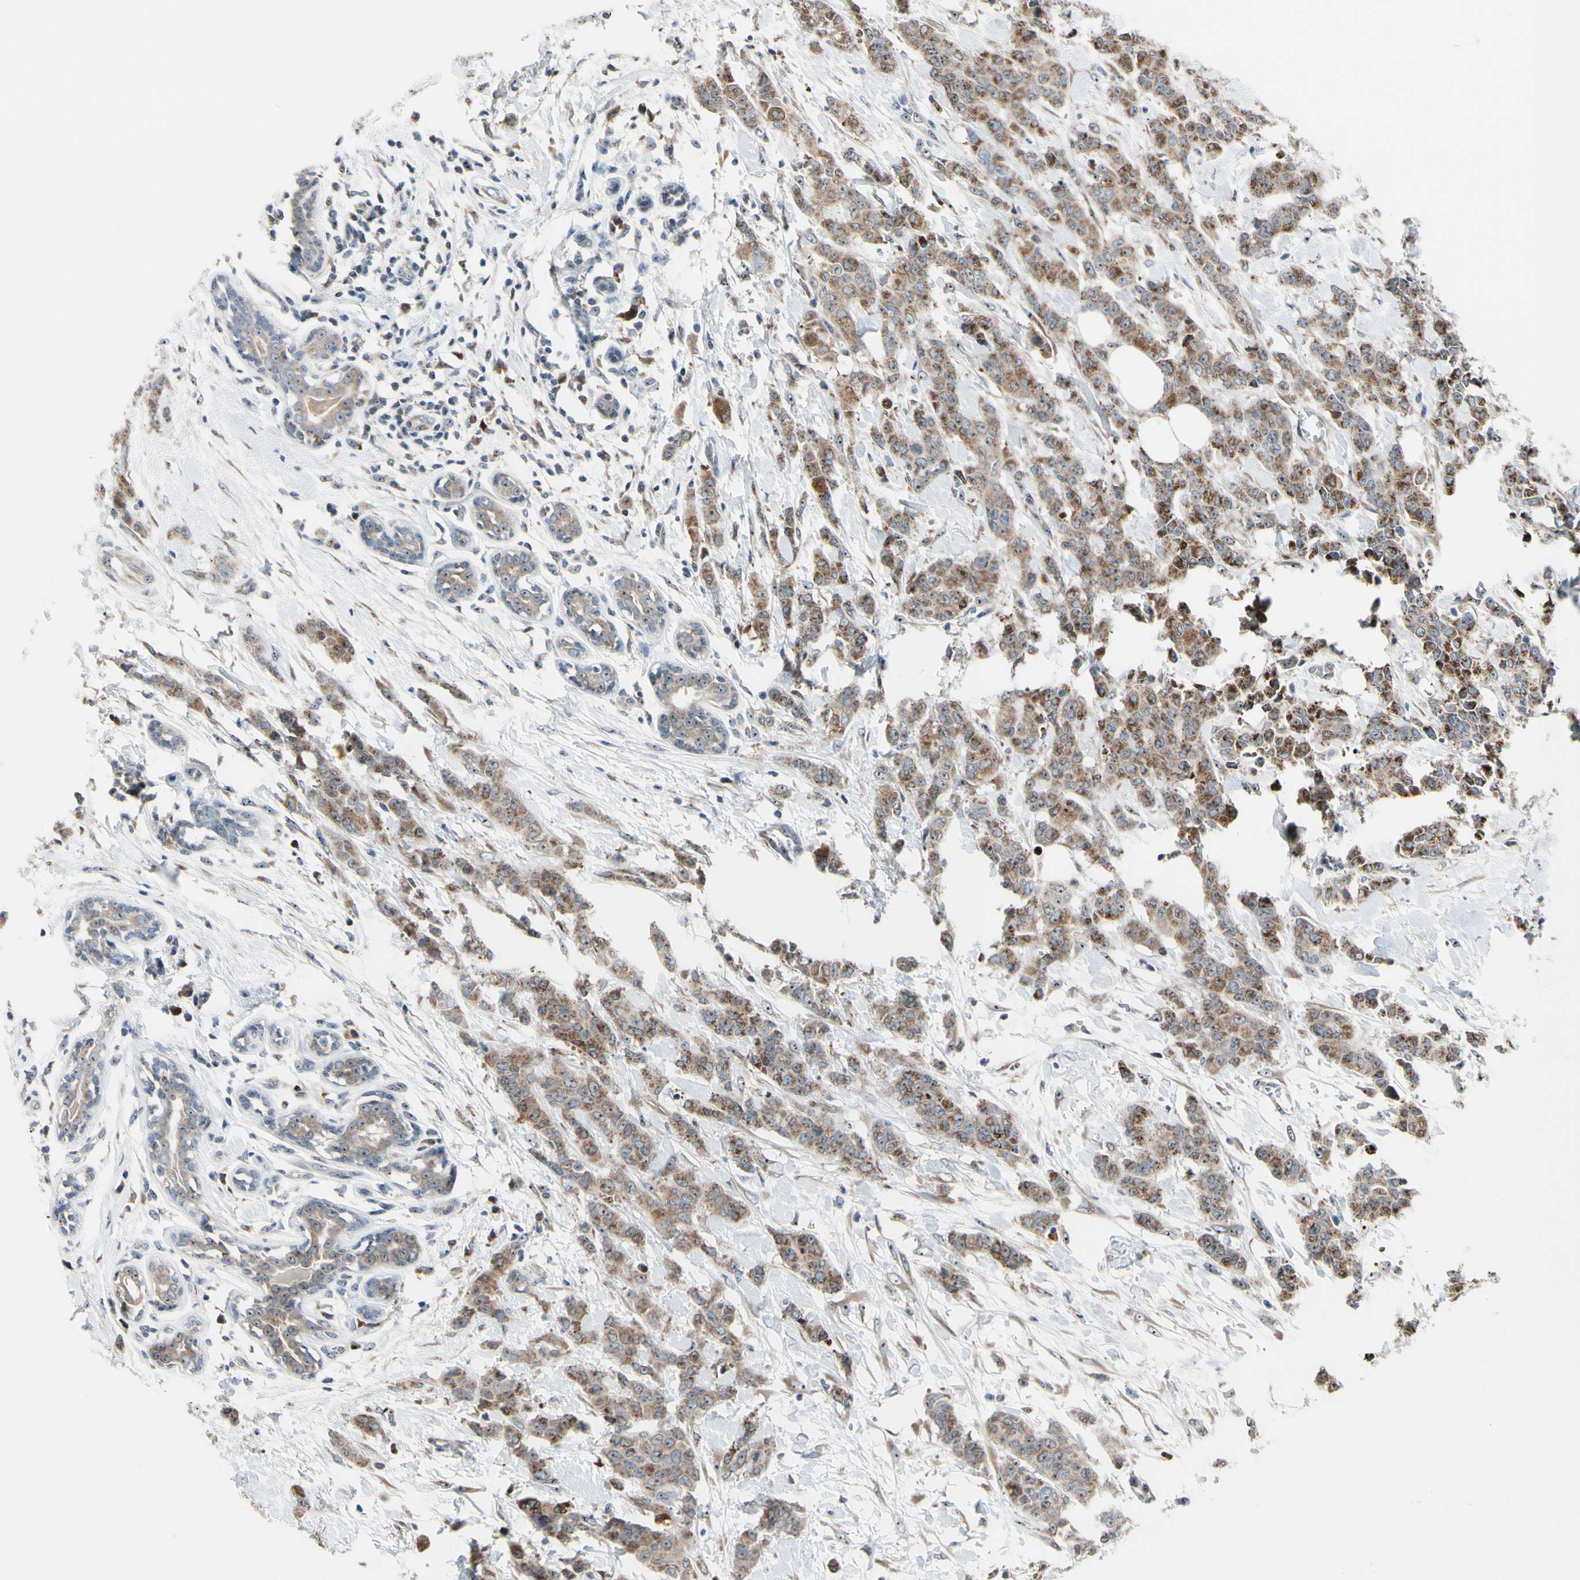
{"staining": {"intensity": "moderate", "quantity": ">75%", "location": "cytoplasmic/membranous"}, "tissue": "breast cancer", "cell_type": "Tumor cells", "image_type": "cancer", "snomed": [{"axis": "morphology", "description": "Normal tissue, NOS"}, {"axis": "morphology", "description": "Duct carcinoma"}, {"axis": "topography", "description": "Breast"}], "caption": "A brown stain shows moderate cytoplasmic/membranous staining of a protein in breast invasive ductal carcinoma tumor cells.", "gene": "TMED7", "patient": {"sex": "female", "age": 40}}